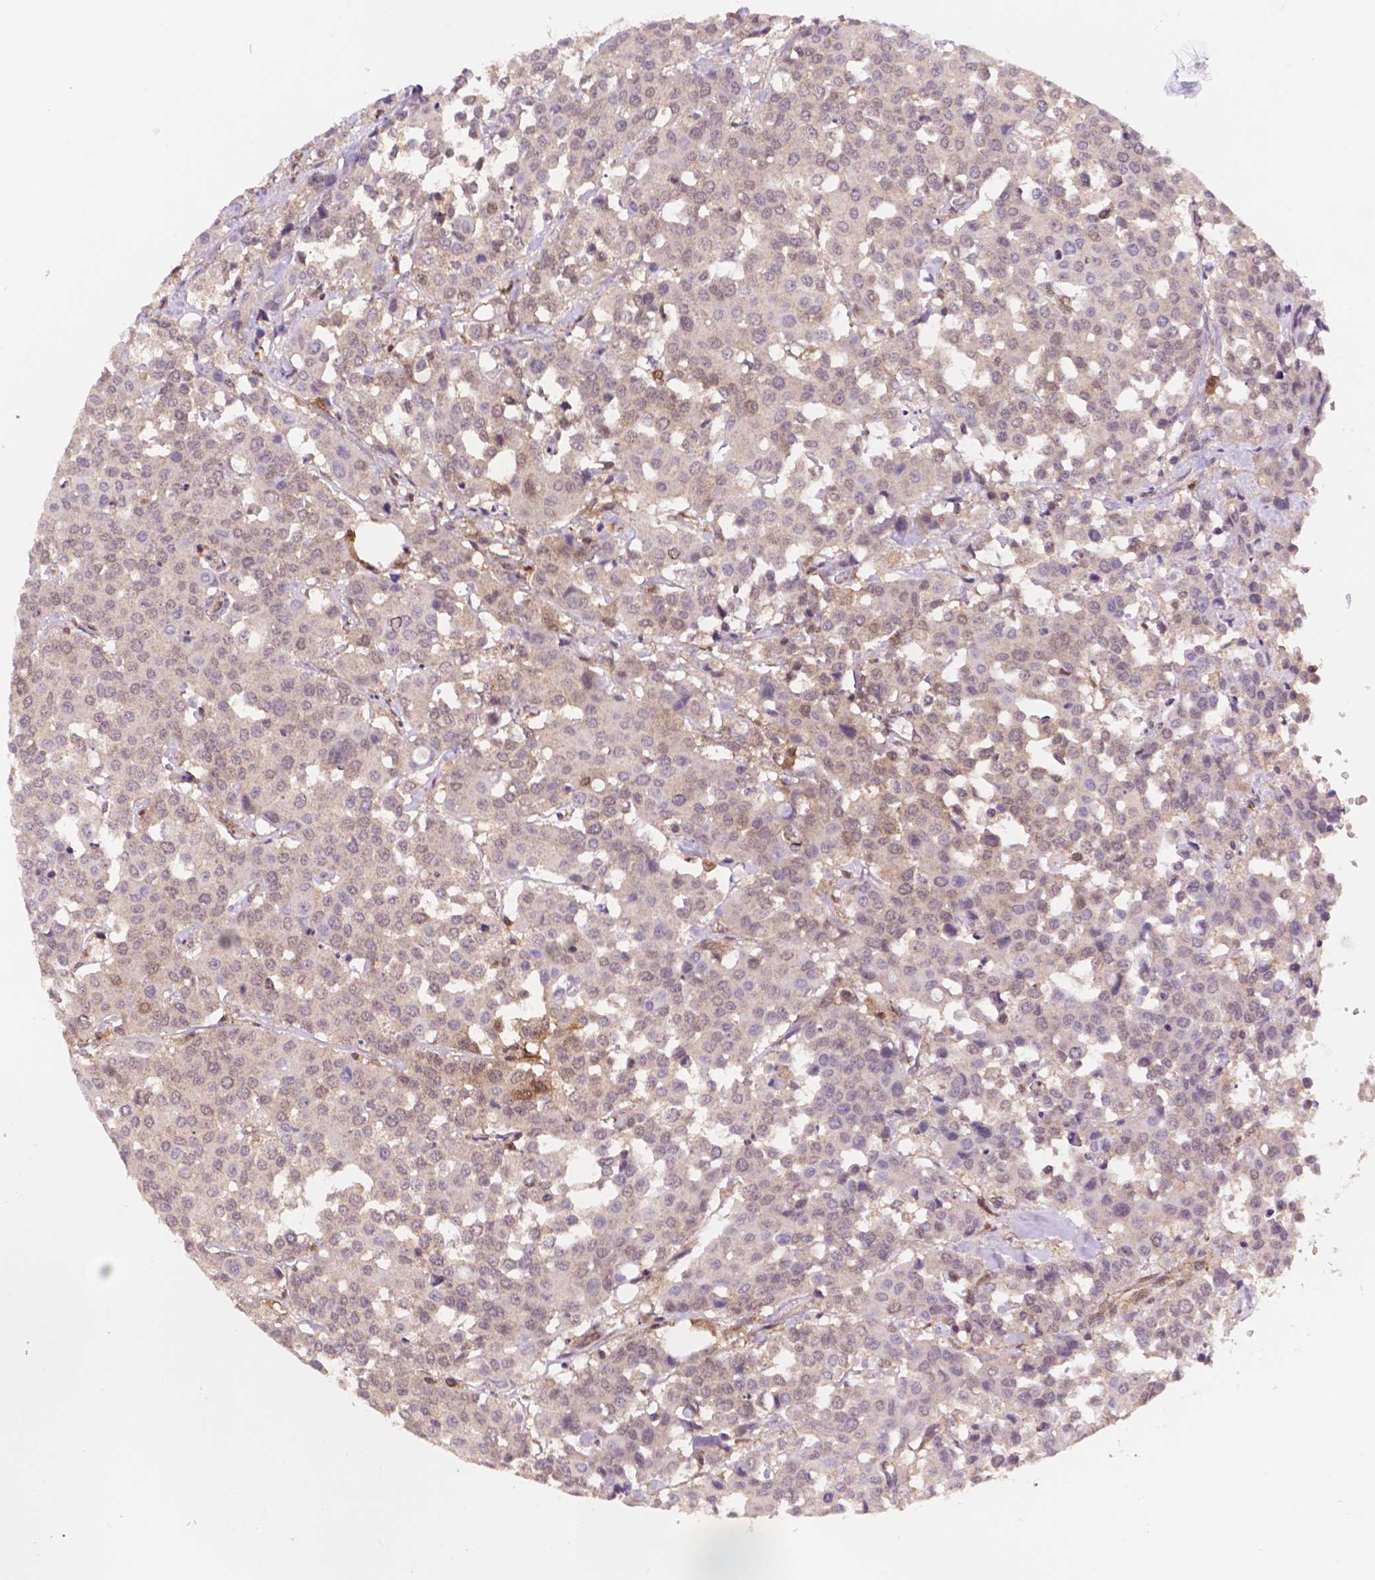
{"staining": {"intensity": "weak", "quantity": "<25%", "location": "cytoplasmic/membranous,nuclear"}, "tissue": "carcinoid", "cell_type": "Tumor cells", "image_type": "cancer", "snomed": [{"axis": "morphology", "description": "Carcinoid, malignant, NOS"}, {"axis": "topography", "description": "Colon"}], "caption": "Carcinoid (malignant) stained for a protein using immunohistochemistry (IHC) demonstrates no positivity tumor cells.", "gene": "UBE2L6", "patient": {"sex": "male", "age": 81}}